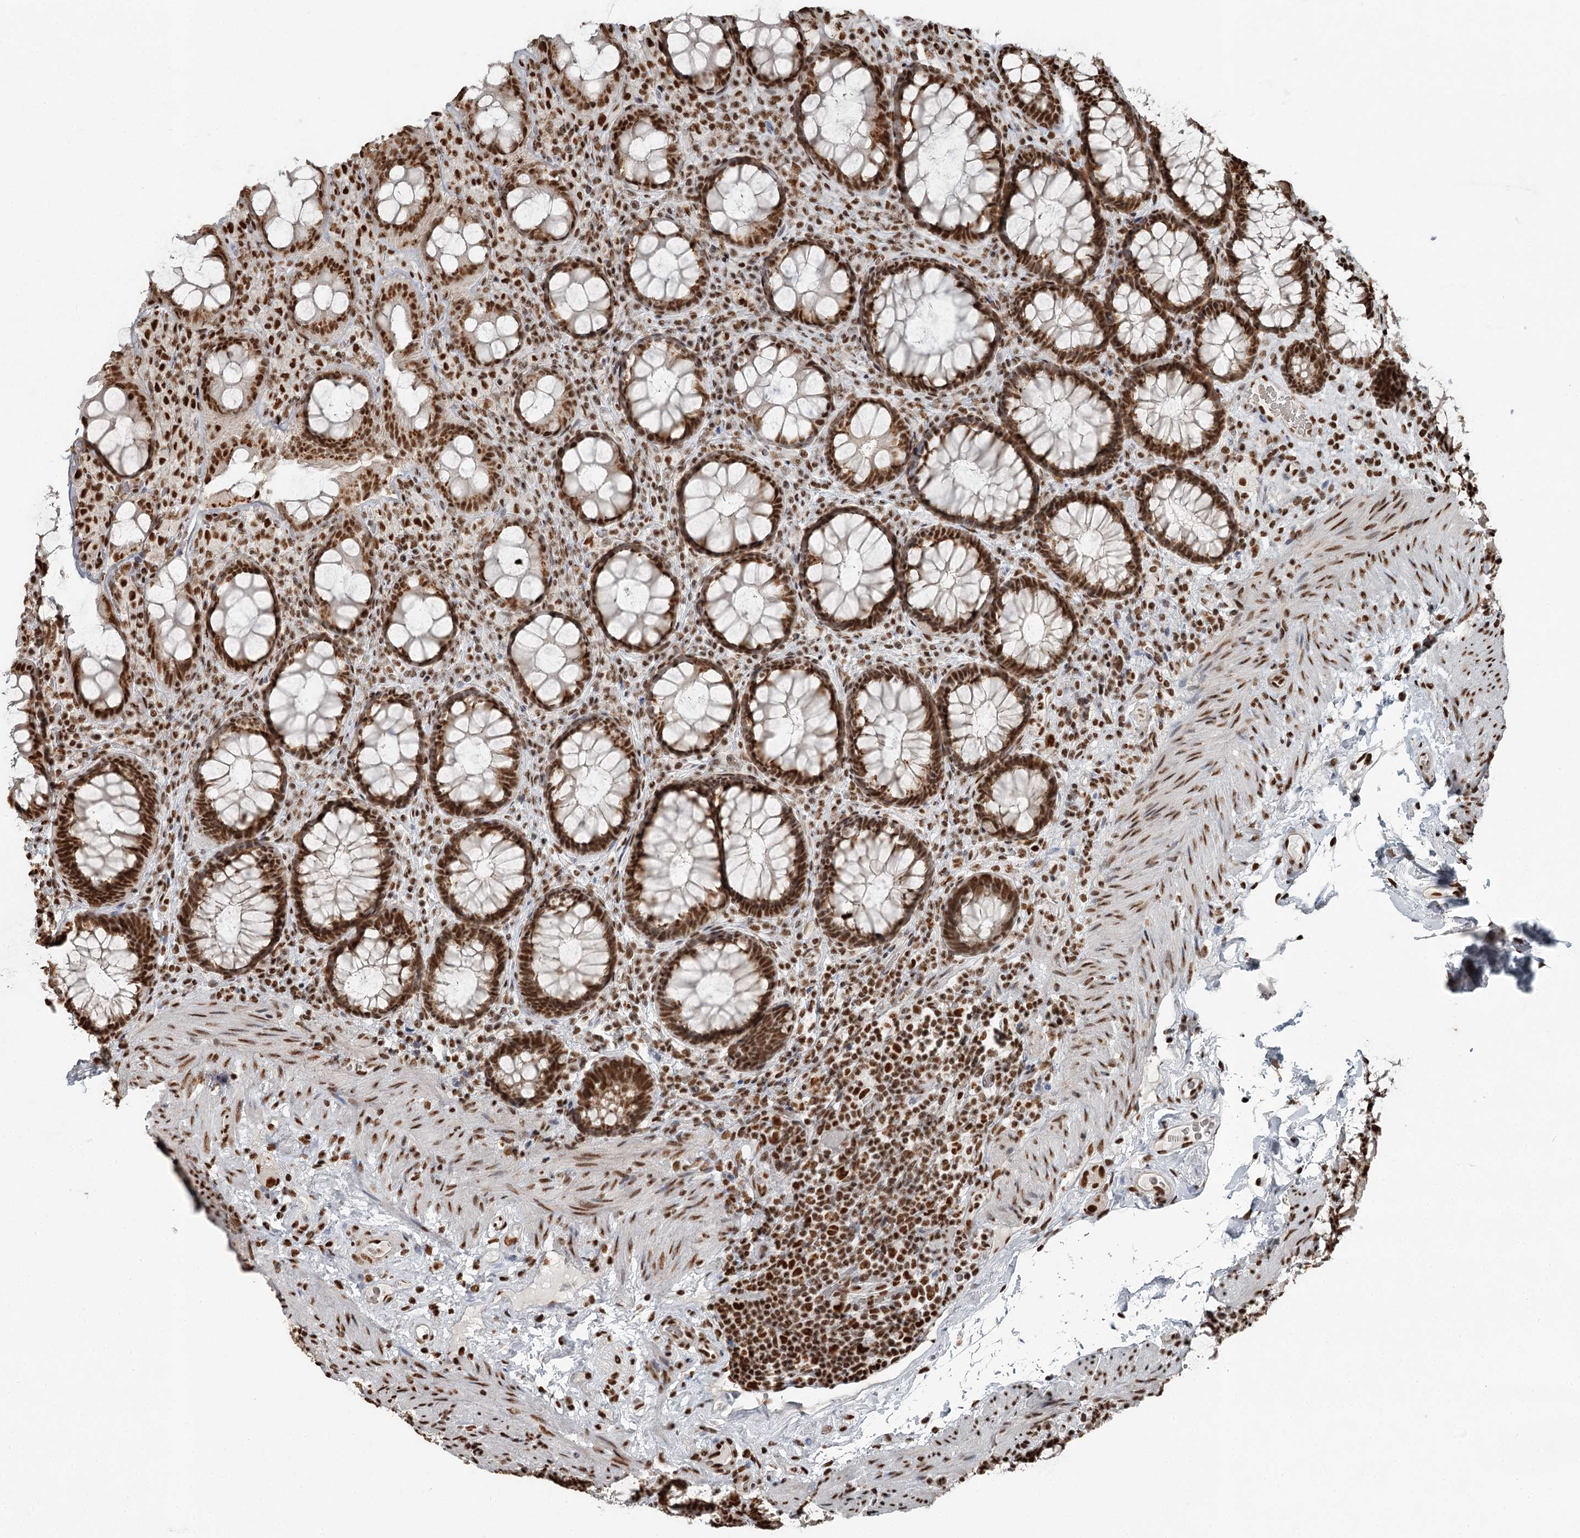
{"staining": {"intensity": "strong", "quantity": ">75%", "location": "nuclear"}, "tissue": "rectum", "cell_type": "Glandular cells", "image_type": "normal", "snomed": [{"axis": "morphology", "description": "Normal tissue, NOS"}, {"axis": "topography", "description": "Rectum"}], "caption": "About >75% of glandular cells in unremarkable human rectum demonstrate strong nuclear protein staining as visualized by brown immunohistochemical staining.", "gene": "RBBP7", "patient": {"sex": "male", "age": 83}}